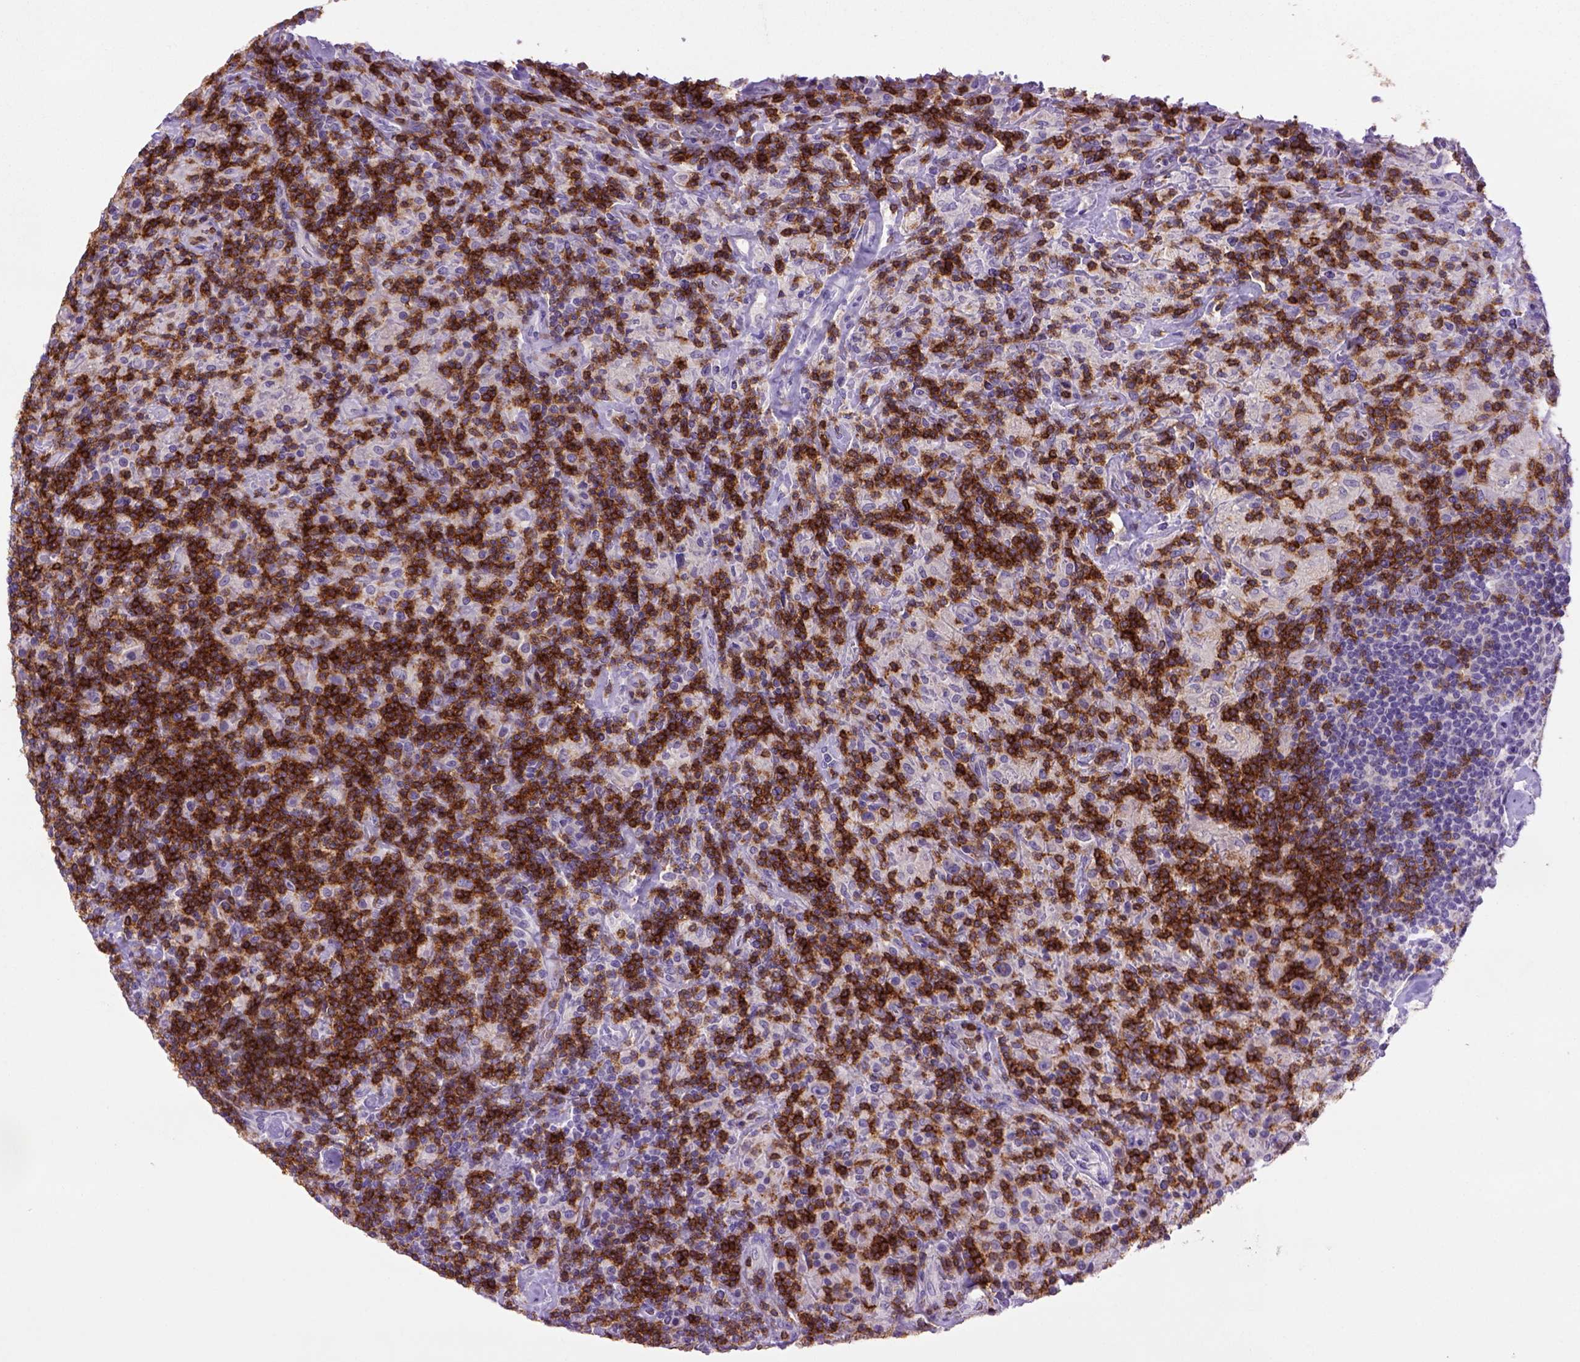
{"staining": {"intensity": "negative", "quantity": "none", "location": "none"}, "tissue": "lymphoma", "cell_type": "Tumor cells", "image_type": "cancer", "snomed": [{"axis": "morphology", "description": "Hodgkin's disease, NOS"}, {"axis": "topography", "description": "Lymph node"}], "caption": "The micrograph exhibits no staining of tumor cells in Hodgkin's disease.", "gene": "CD3E", "patient": {"sex": "male", "age": 70}}